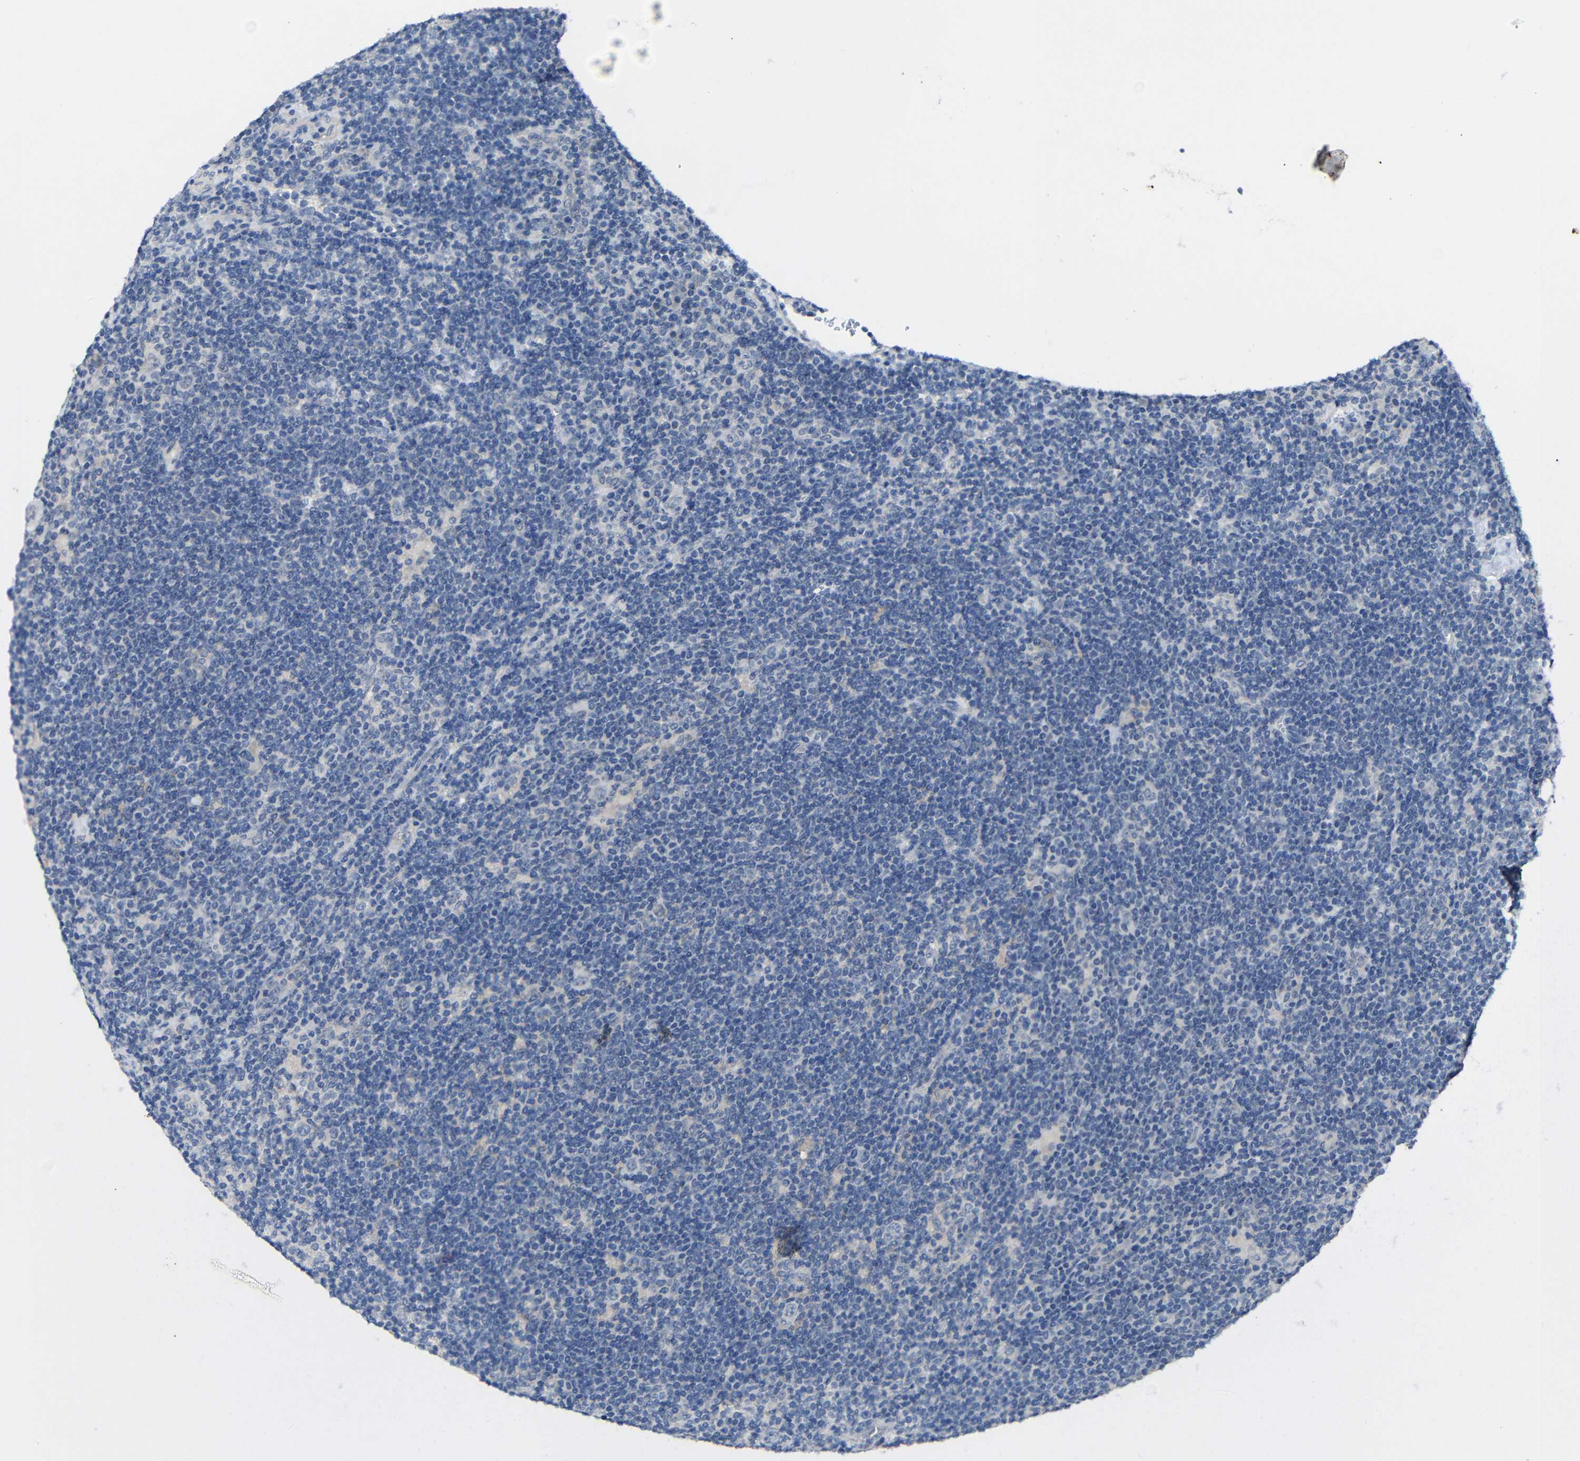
{"staining": {"intensity": "negative", "quantity": "none", "location": "none"}, "tissue": "lymphoma", "cell_type": "Tumor cells", "image_type": "cancer", "snomed": [{"axis": "morphology", "description": "Hodgkin's disease, NOS"}, {"axis": "topography", "description": "Lymph node"}], "caption": "An immunohistochemistry (IHC) micrograph of lymphoma is shown. There is no staining in tumor cells of lymphoma.", "gene": "HNF1A", "patient": {"sex": "female", "age": 57}}